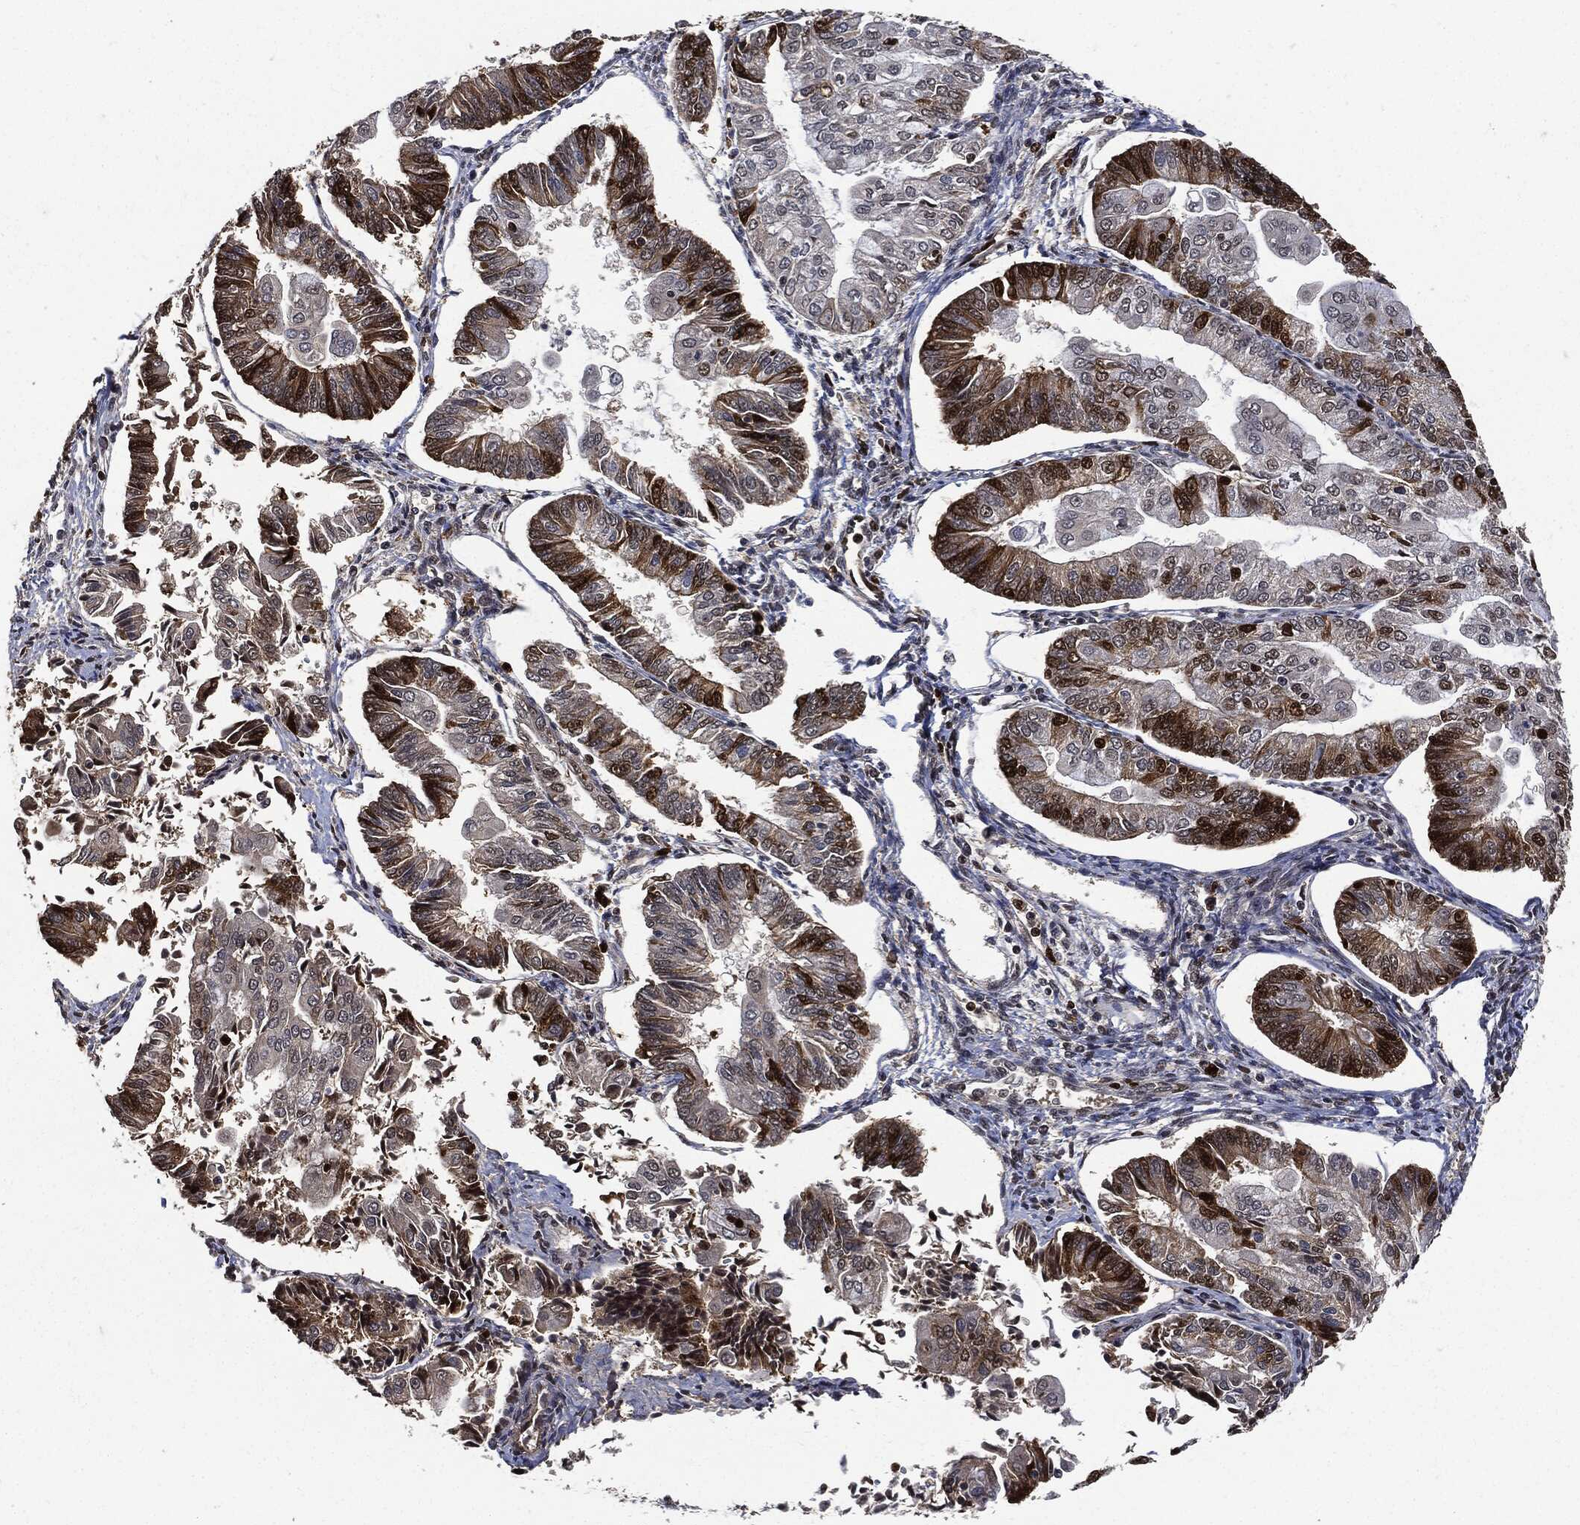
{"staining": {"intensity": "strong", "quantity": ">75%", "location": "nuclear"}, "tissue": "endometrial cancer", "cell_type": "Tumor cells", "image_type": "cancer", "snomed": [{"axis": "morphology", "description": "Adenocarcinoma, NOS"}, {"axis": "topography", "description": "Endometrium"}], "caption": "Adenocarcinoma (endometrial) stained for a protein reveals strong nuclear positivity in tumor cells.", "gene": "PCNA", "patient": {"sex": "female", "age": 56}}